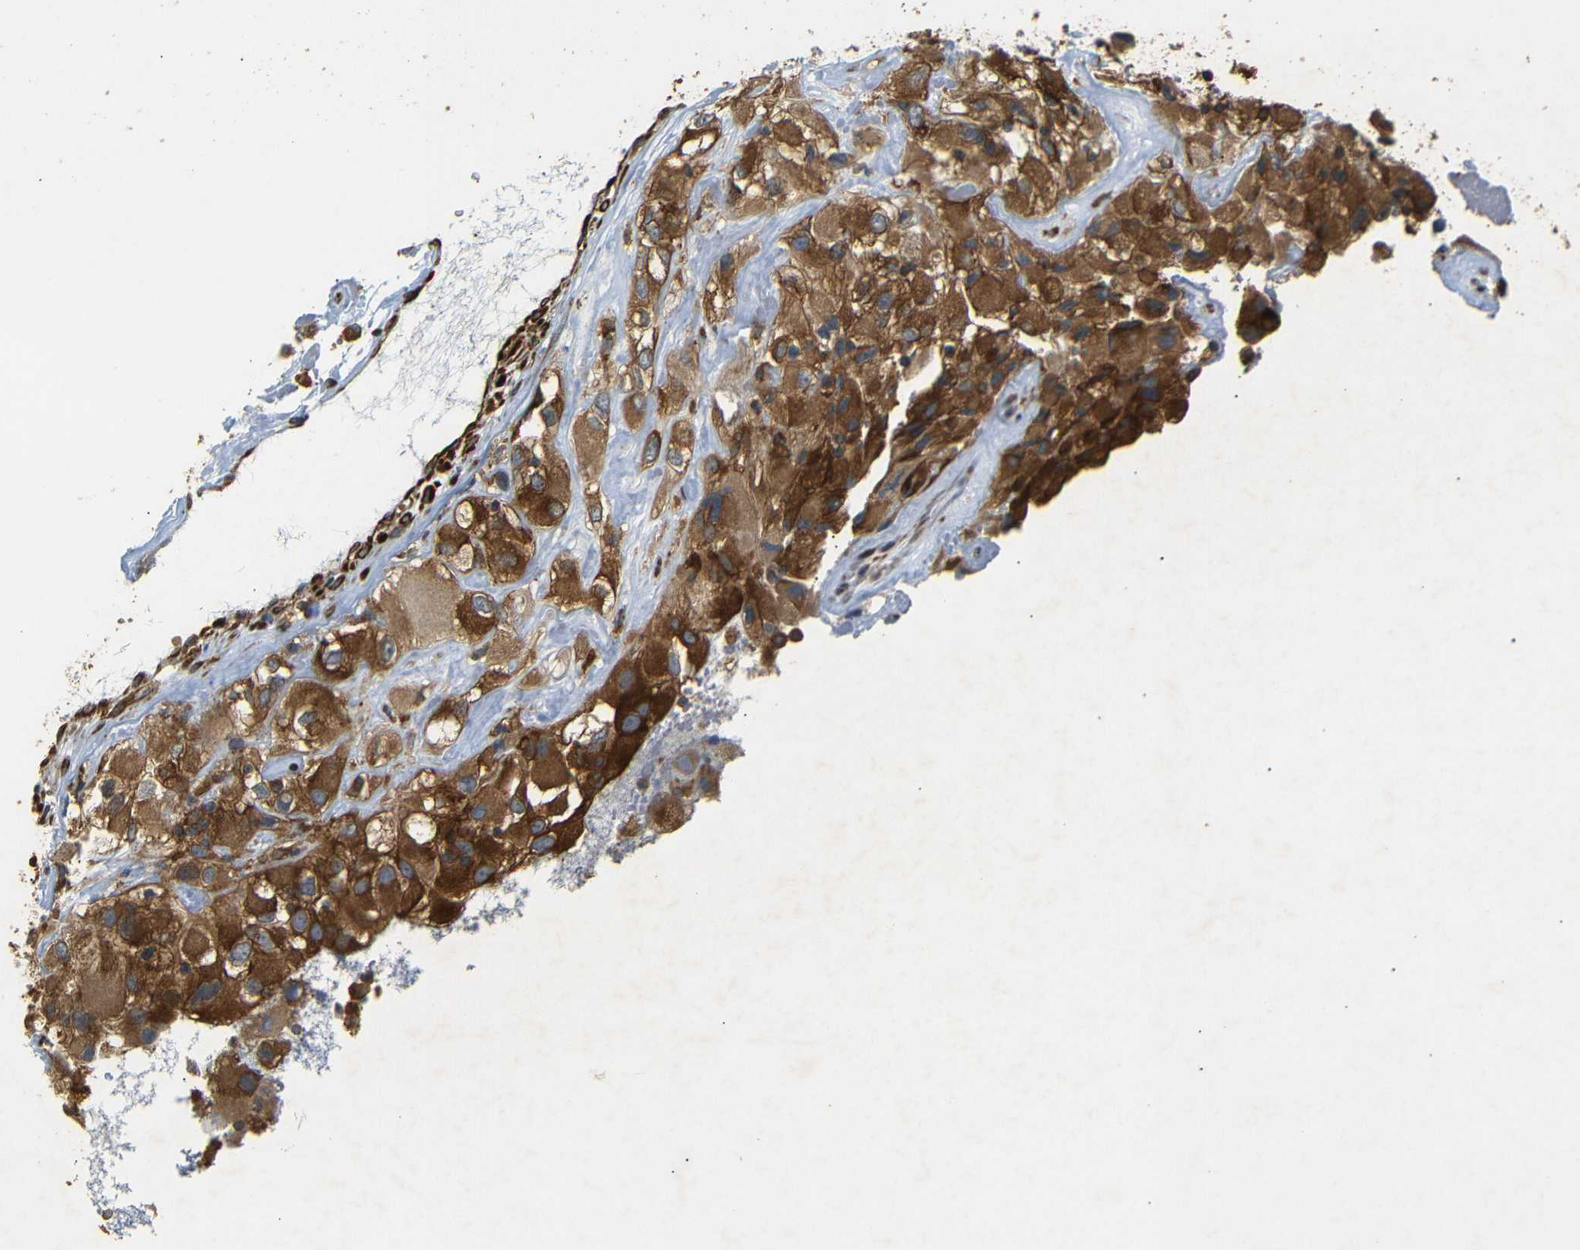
{"staining": {"intensity": "strong", "quantity": ">75%", "location": "cytoplasmic/membranous"}, "tissue": "renal cancer", "cell_type": "Tumor cells", "image_type": "cancer", "snomed": [{"axis": "morphology", "description": "Adenocarcinoma, NOS"}, {"axis": "topography", "description": "Kidney"}], "caption": "Renal cancer stained for a protein reveals strong cytoplasmic/membranous positivity in tumor cells.", "gene": "BTF3", "patient": {"sex": "female", "age": 52}}